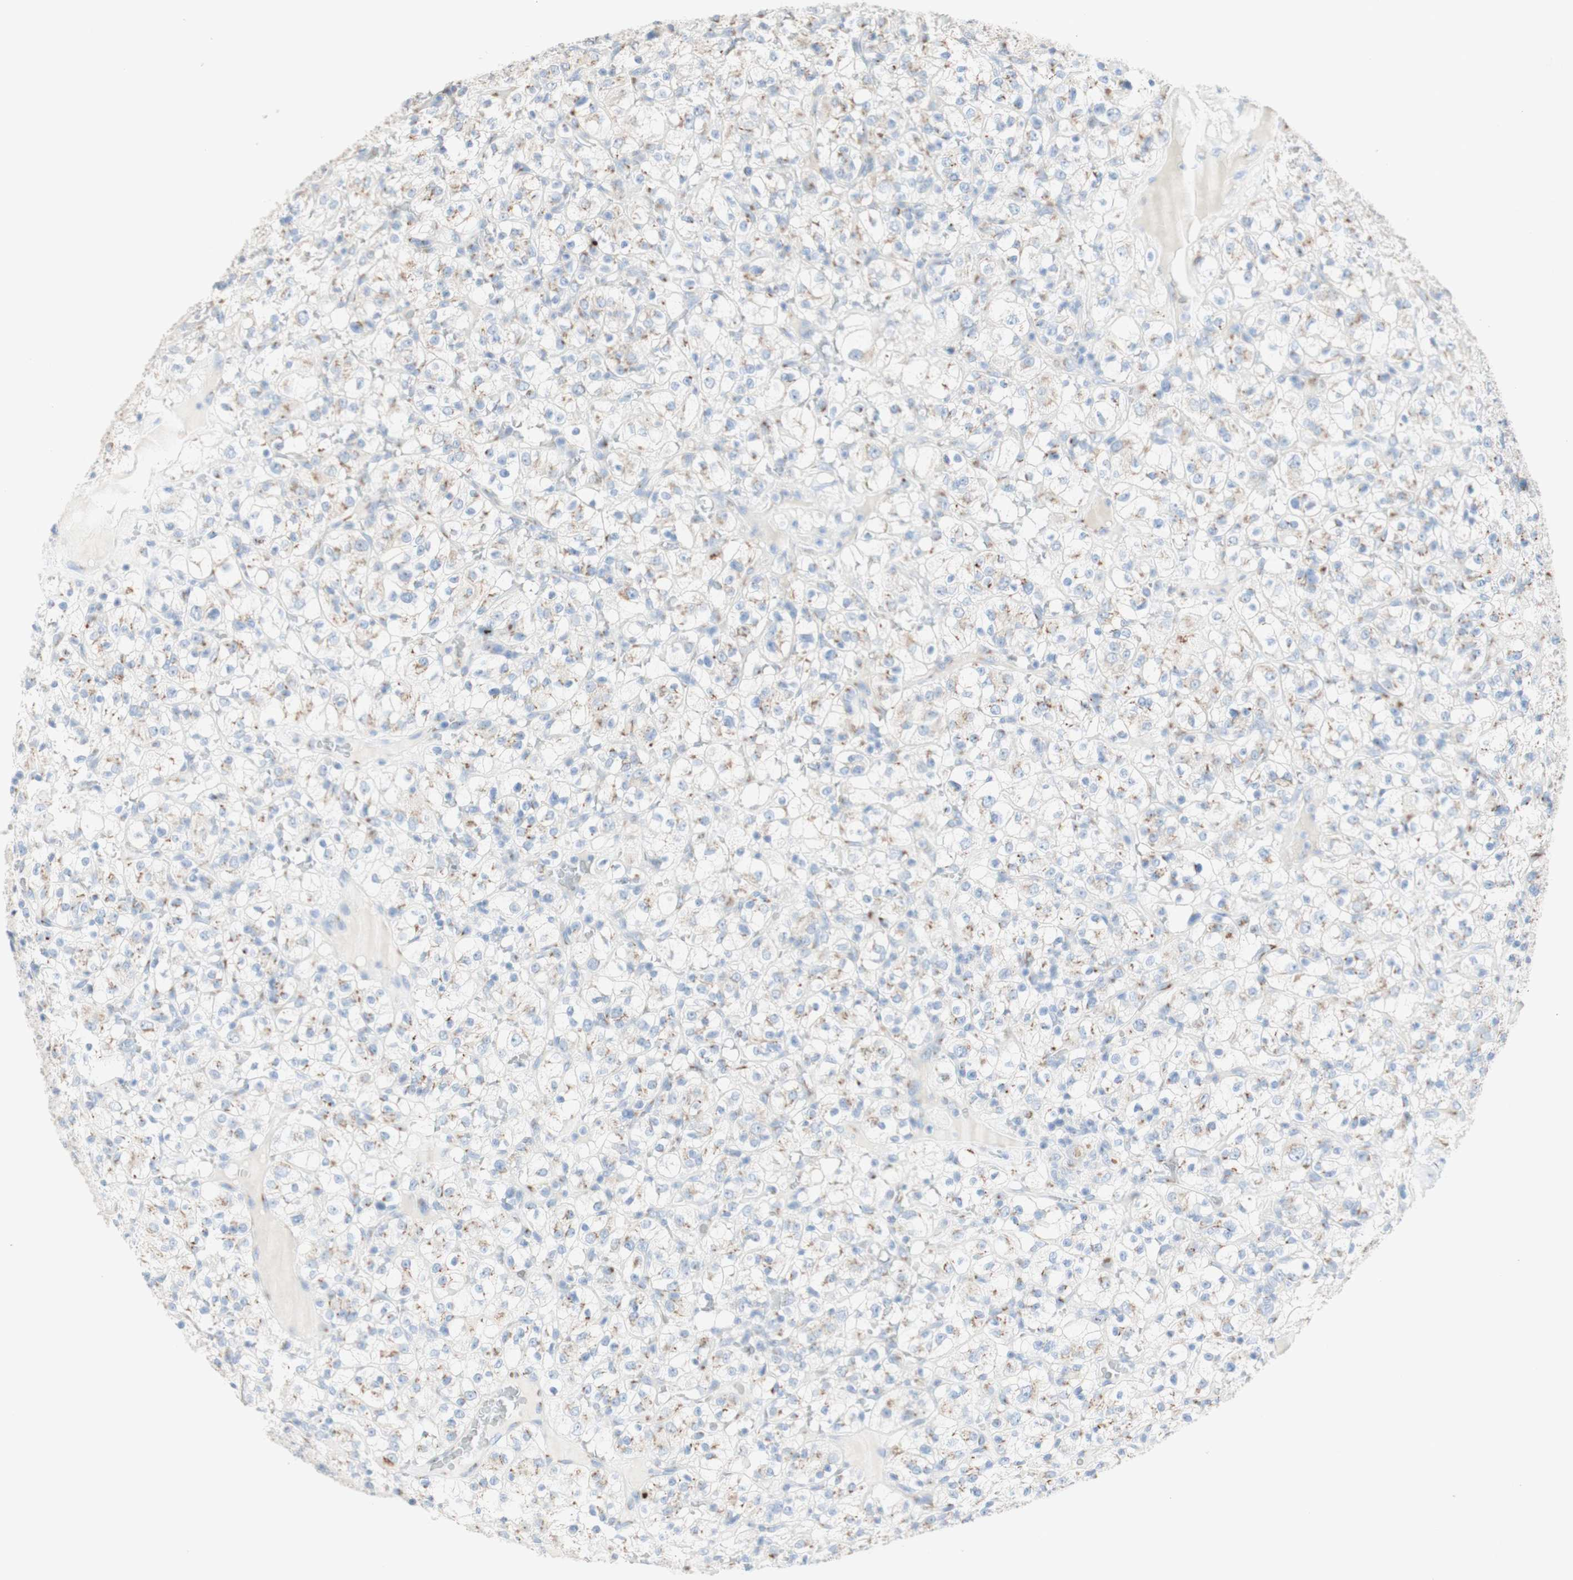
{"staining": {"intensity": "weak", "quantity": "25%-75%", "location": "cytoplasmic/membranous"}, "tissue": "renal cancer", "cell_type": "Tumor cells", "image_type": "cancer", "snomed": [{"axis": "morphology", "description": "Normal tissue, NOS"}, {"axis": "morphology", "description": "Adenocarcinoma, NOS"}, {"axis": "topography", "description": "Kidney"}], "caption": "Renal cancer (adenocarcinoma) was stained to show a protein in brown. There is low levels of weak cytoplasmic/membranous staining in approximately 25%-75% of tumor cells.", "gene": "MANEA", "patient": {"sex": "female", "age": 72}}